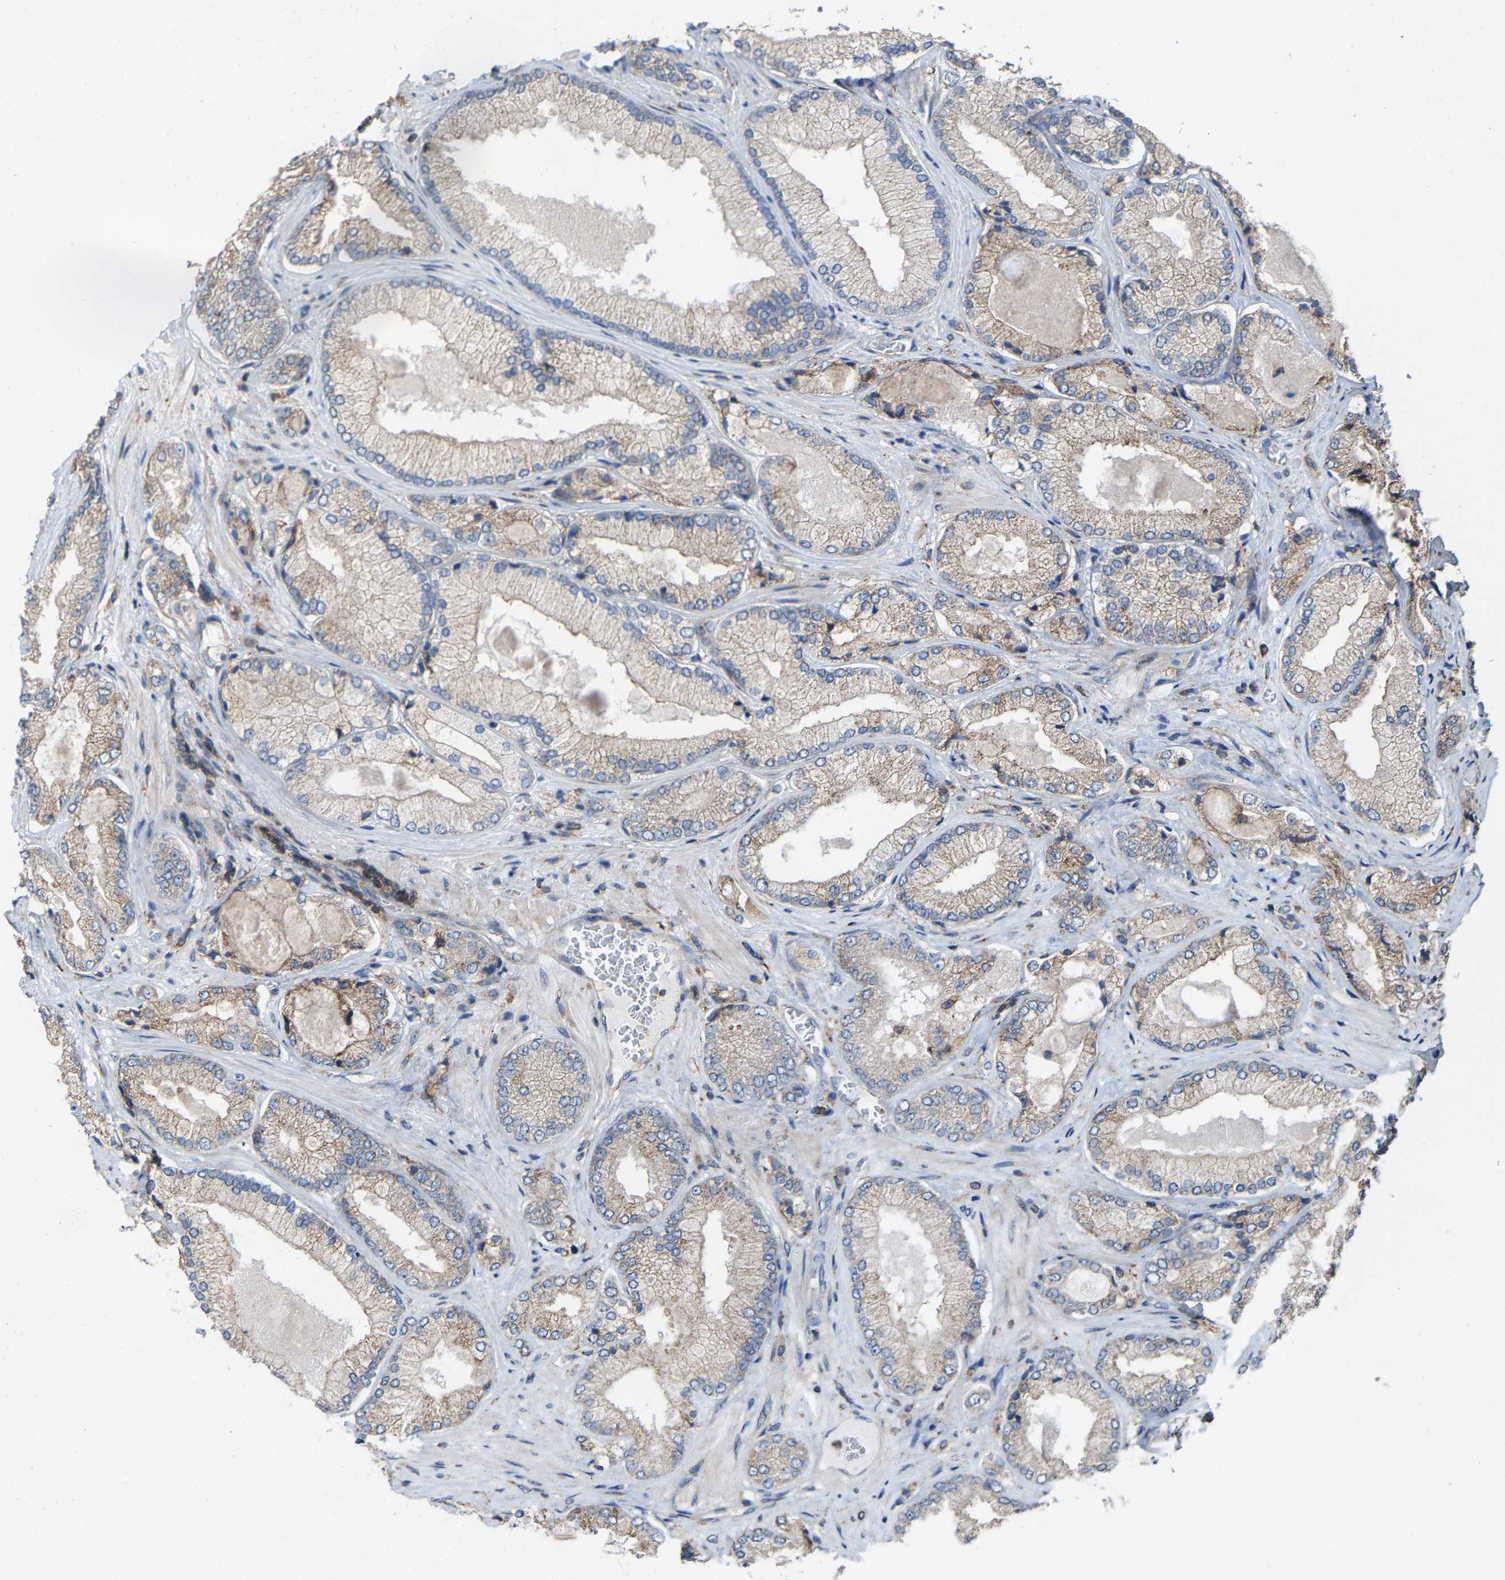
{"staining": {"intensity": "weak", "quantity": "<25%", "location": "cytoplasmic/membranous"}, "tissue": "prostate cancer", "cell_type": "Tumor cells", "image_type": "cancer", "snomed": [{"axis": "morphology", "description": "Adenocarcinoma, Low grade"}, {"axis": "topography", "description": "Prostate"}], "caption": "High power microscopy photomicrograph of an IHC micrograph of prostate cancer, revealing no significant expression in tumor cells.", "gene": "FGD3", "patient": {"sex": "male", "age": 65}}